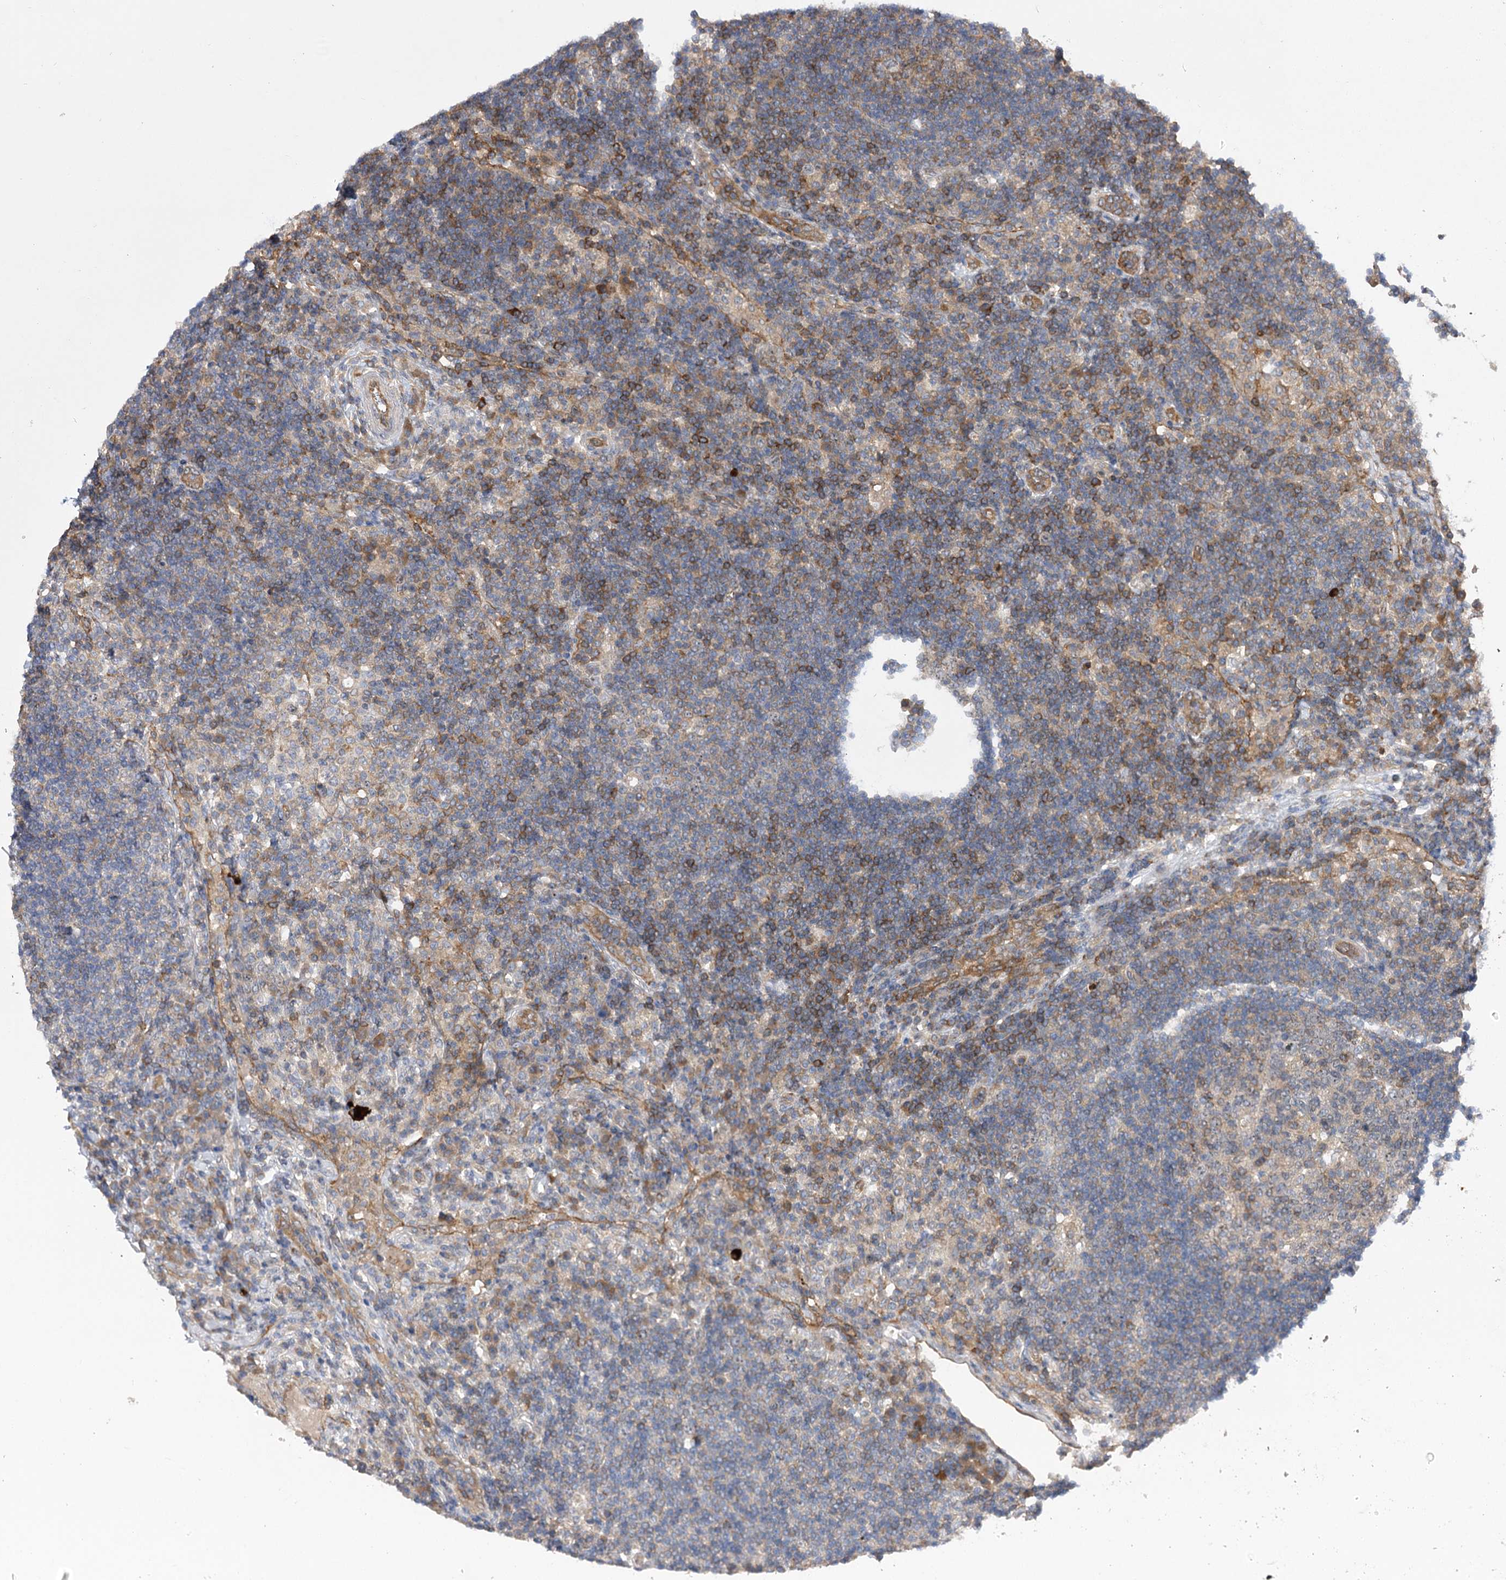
{"staining": {"intensity": "weak", "quantity": "25%-75%", "location": "cytoplasmic/membranous"}, "tissue": "lymph node", "cell_type": "Germinal center cells", "image_type": "normal", "snomed": [{"axis": "morphology", "description": "Normal tissue, NOS"}, {"axis": "topography", "description": "Lymph node"}], "caption": "Human lymph node stained for a protein (brown) displays weak cytoplasmic/membranous positive expression in approximately 25%-75% of germinal center cells.", "gene": "BCR", "patient": {"sex": "female", "age": 53}}